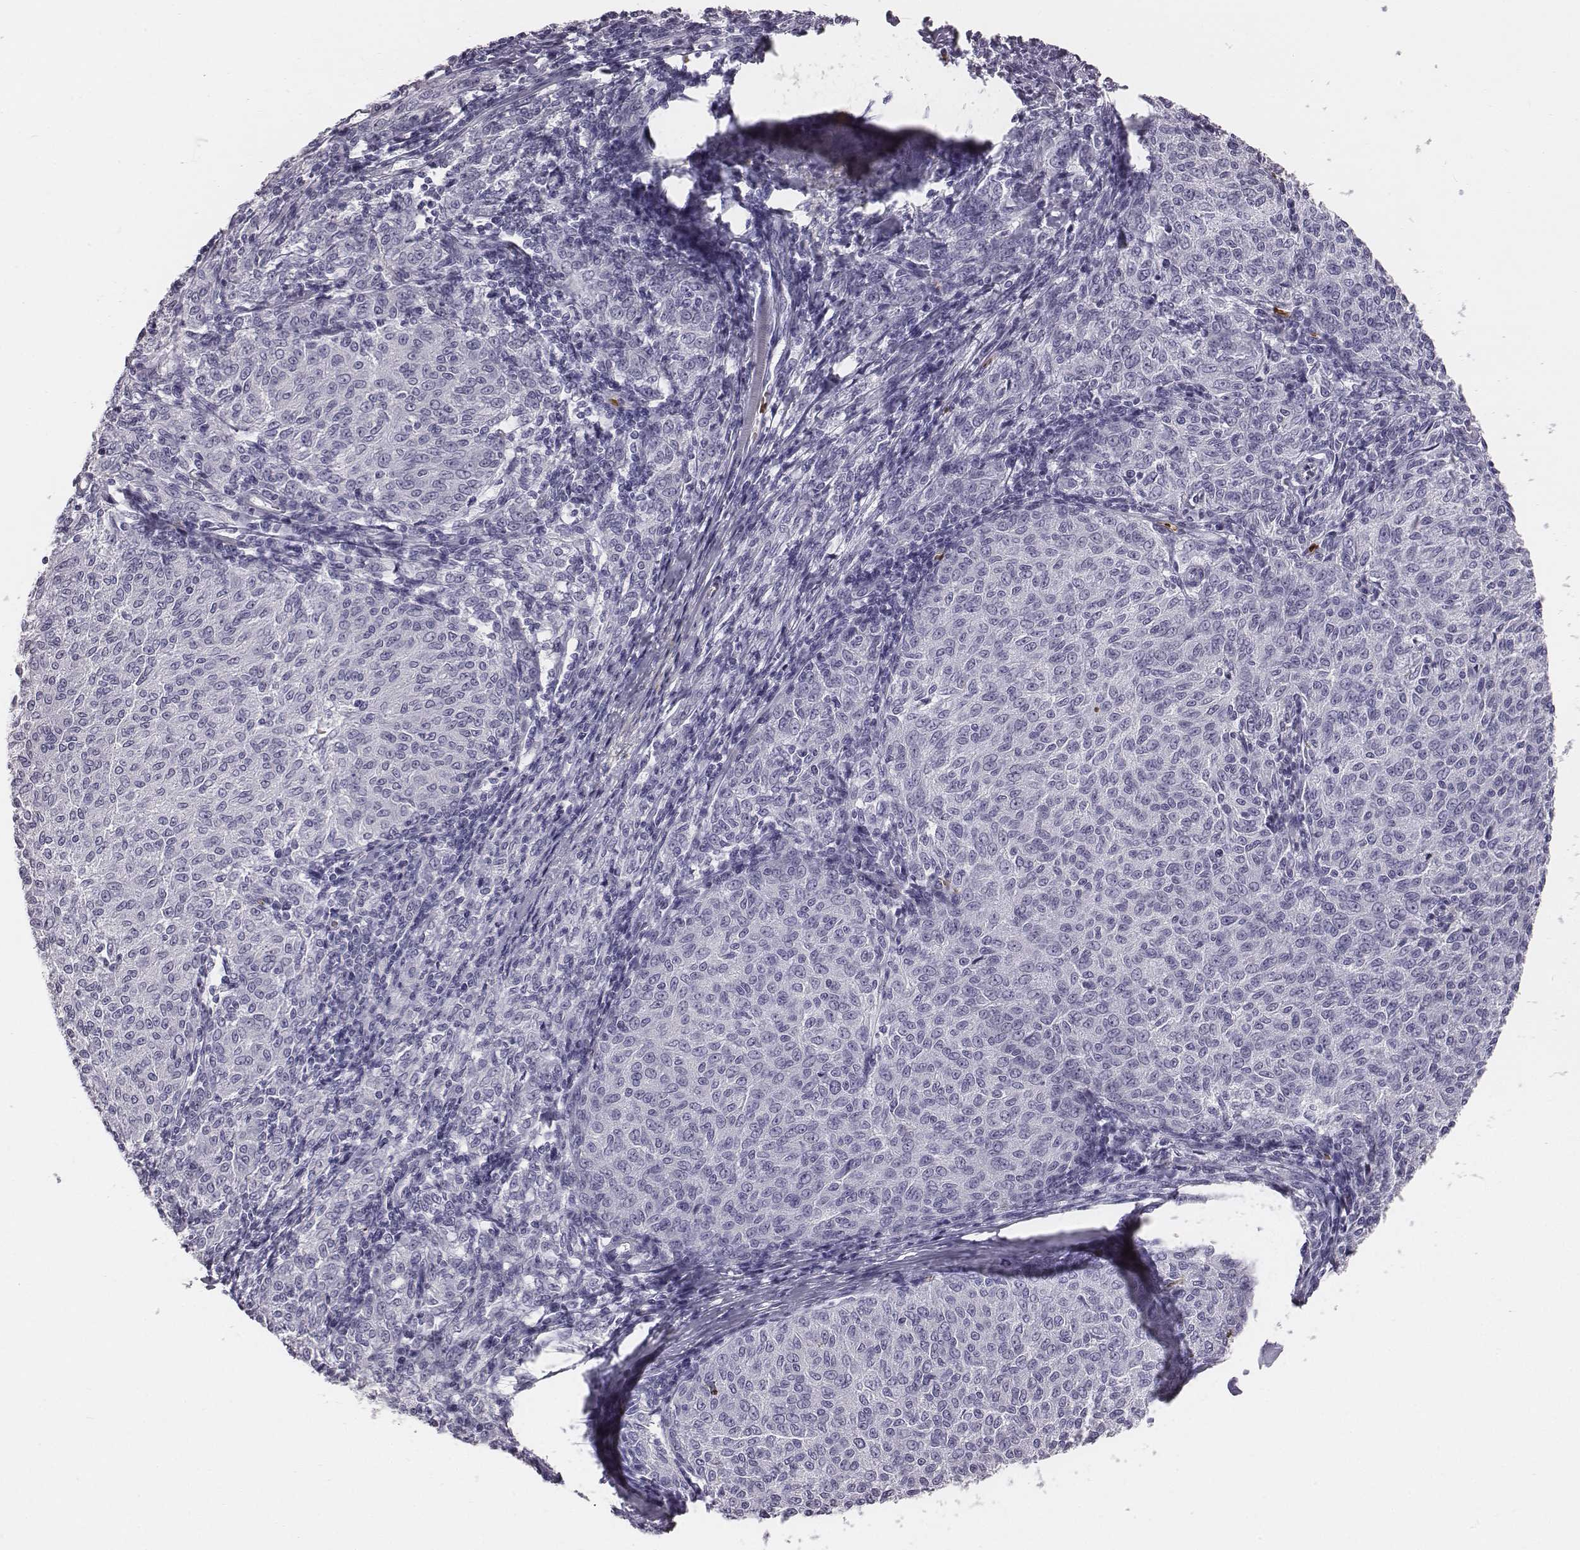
{"staining": {"intensity": "negative", "quantity": "none", "location": "none"}, "tissue": "melanoma", "cell_type": "Tumor cells", "image_type": "cancer", "snomed": [{"axis": "morphology", "description": "Malignant melanoma, NOS"}, {"axis": "topography", "description": "Skin"}], "caption": "Immunohistochemistry micrograph of human malignant melanoma stained for a protein (brown), which reveals no expression in tumor cells. (Stains: DAB IHC with hematoxylin counter stain, Microscopy: brightfield microscopy at high magnification).", "gene": "HBZ", "patient": {"sex": "female", "age": 72}}